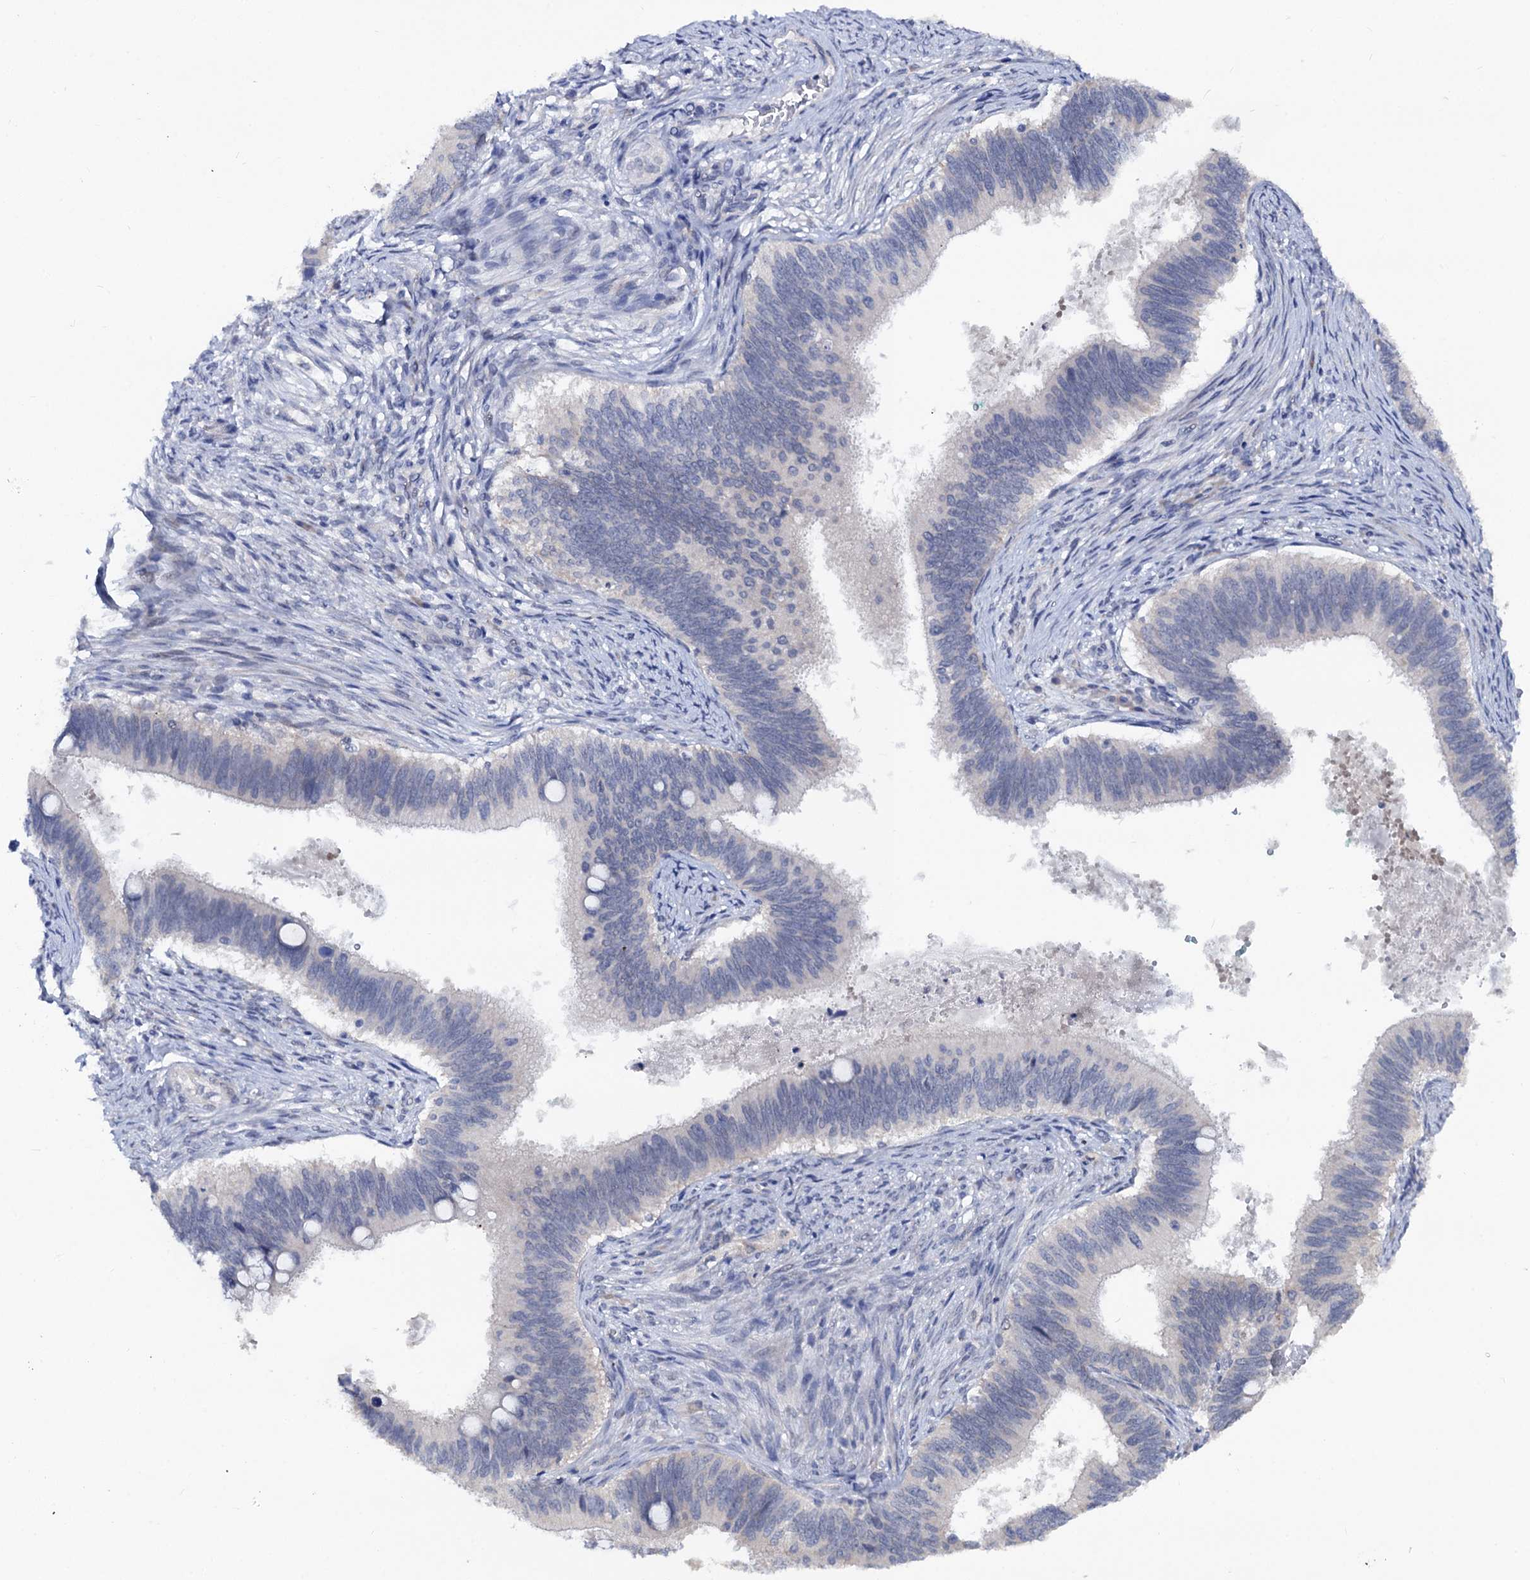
{"staining": {"intensity": "negative", "quantity": "none", "location": "none"}, "tissue": "cervical cancer", "cell_type": "Tumor cells", "image_type": "cancer", "snomed": [{"axis": "morphology", "description": "Adenocarcinoma, NOS"}, {"axis": "topography", "description": "Cervix"}], "caption": "Photomicrograph shows no protein positivity in tumor cells of cervical adenocarcinoma tissue. (Immunohistochemistry (ihc), brightfield microscopy, high magnification).", "gene": "CAPRIN2", "patient": {"sex": "female", "age": 42}}